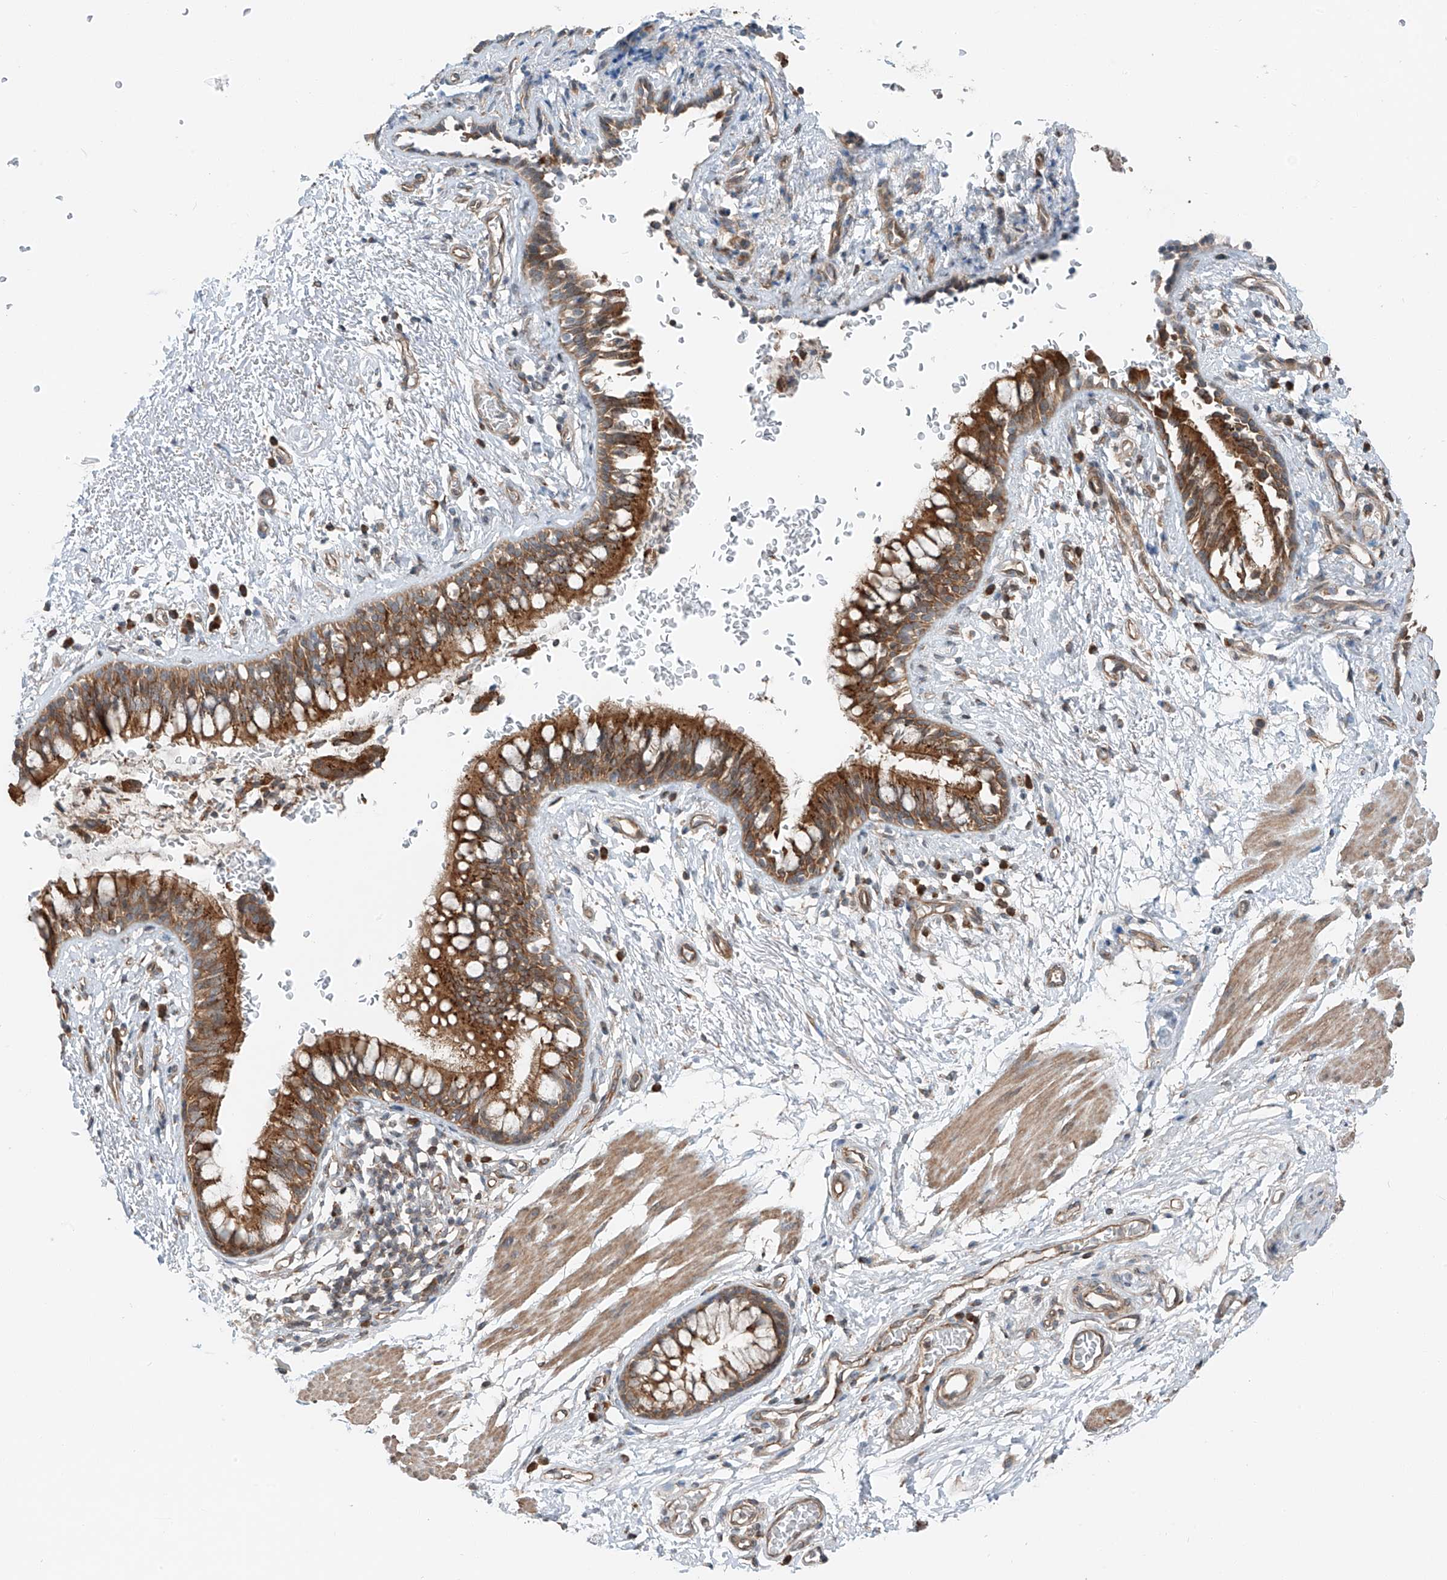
{"staining": {"intensity": "strong", "quantity": ">75%", "location": "cytoplasmic/membranous"}, "tissue": "bronchus", "cell_type": "Respiratory epithelial cells", "image_type": "normal", "snomed": [{"axis": "morphology", "description": "Normal tissue, NOS"}, {"axis": "topography", "description": "Cartilage tissue"}, {"axis": "topography", "description": "Bronchus"}], "caption": "High-power microscopy captured an immunohistochemistry micrograph of benign bronchus, revealing strong cytoplasmic/membranous expression in about >75% of respiratory epithelial cells.", "gene": "CEP162", "patient": {"sex": "female", "age": 36}}